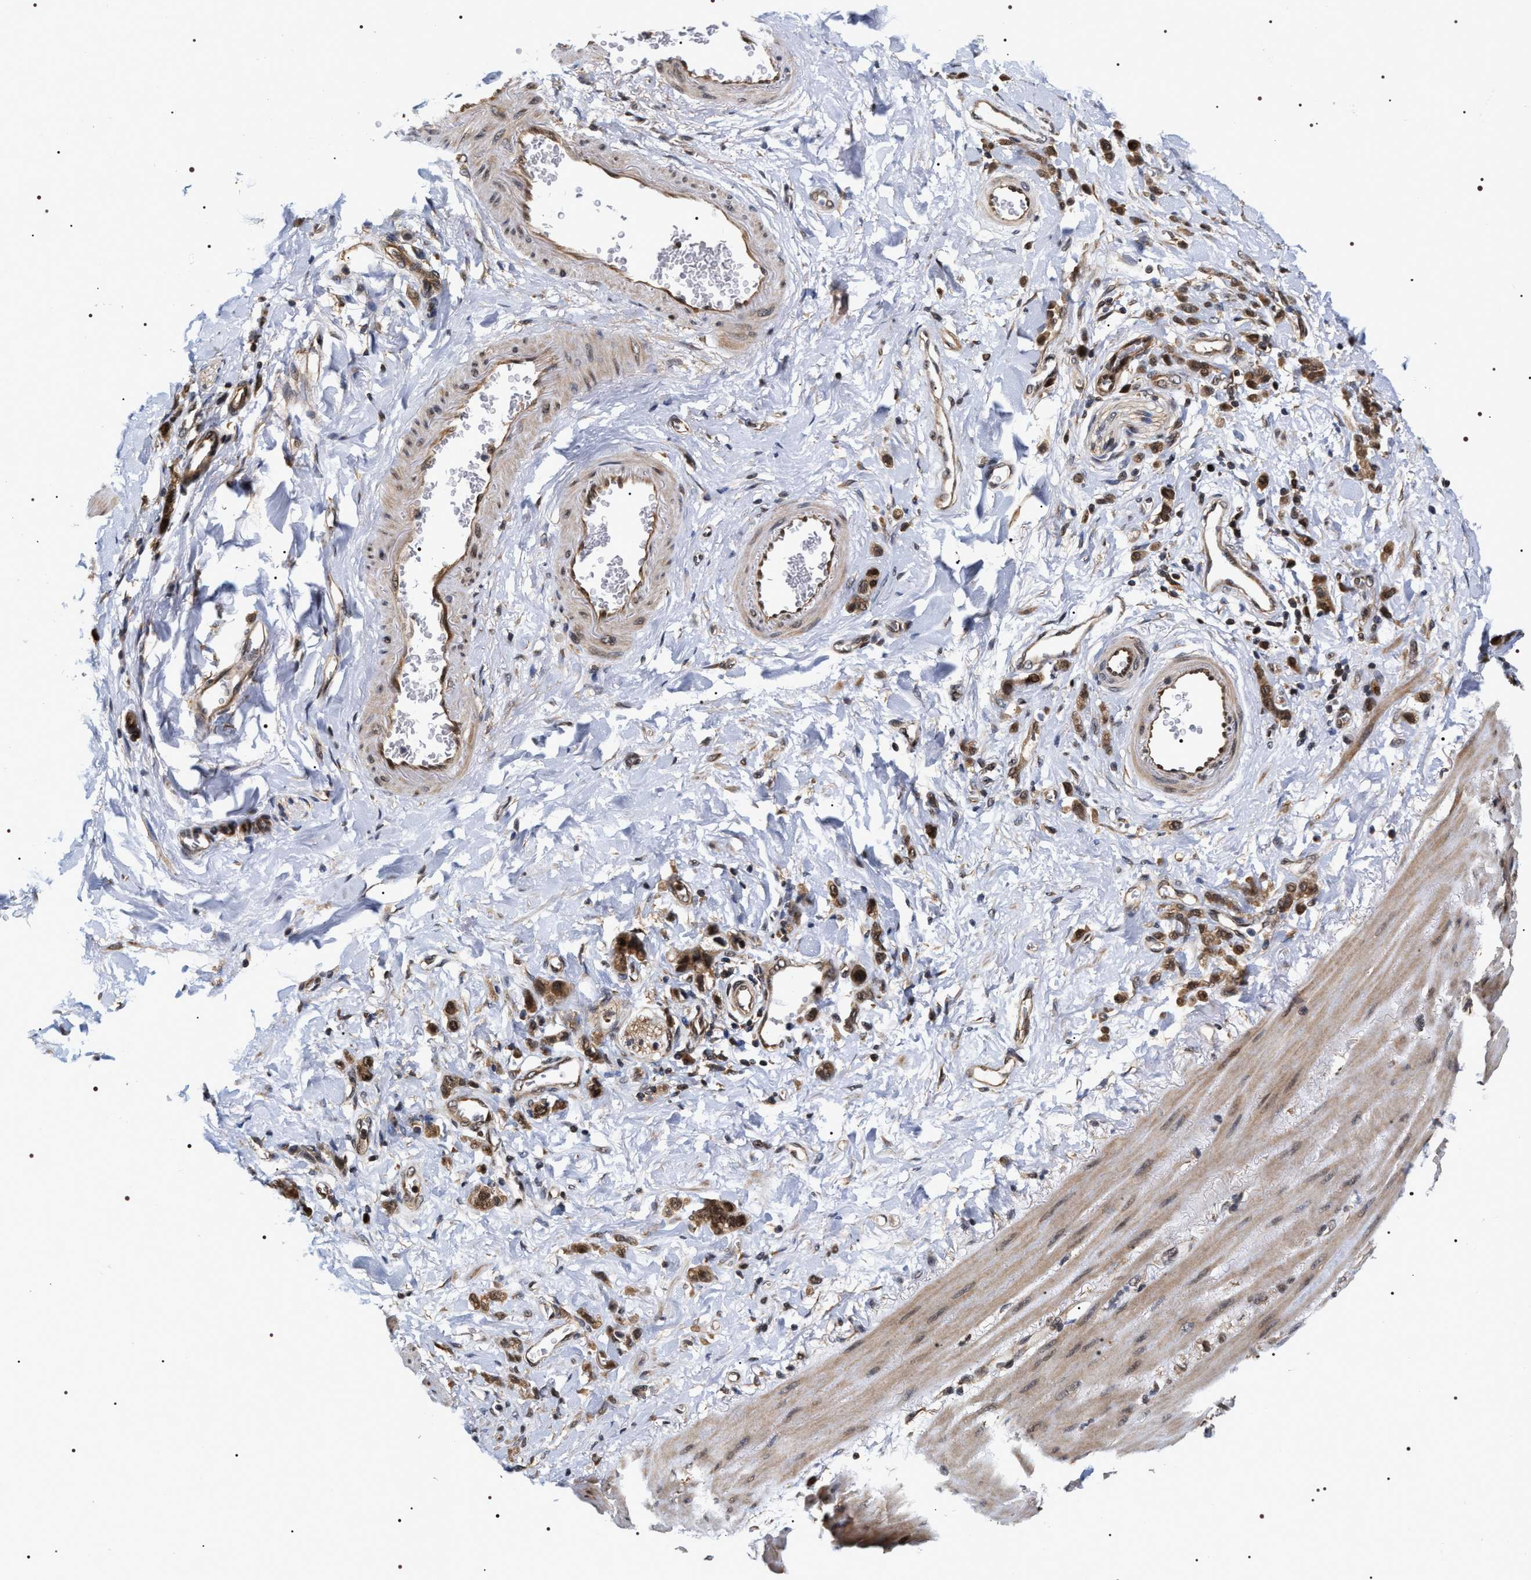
{"staining": {"intensity": "moderate", "quantity": ">75%", "location": "cytoplasmic/membranous,nuclear"}, "tissue": "stomach cancer", "cell_type": "Tumor cells", "image_type": "cancer", "snomed": [{"axis": "morphology", "description": "Adenocarcinoma, NOS"}, {"axis": "topography", "description": "Stomach"}], "caption": "Protein expression by immunohistochemistry (IHC) demonstrates moderate cytoplasmic/membranous and nuclear staining in approximately >75% of tumor cells in adenocarcinoma (stomach).", "gene": "BAG6", "patient": {"sex": "male", "age": 82}}